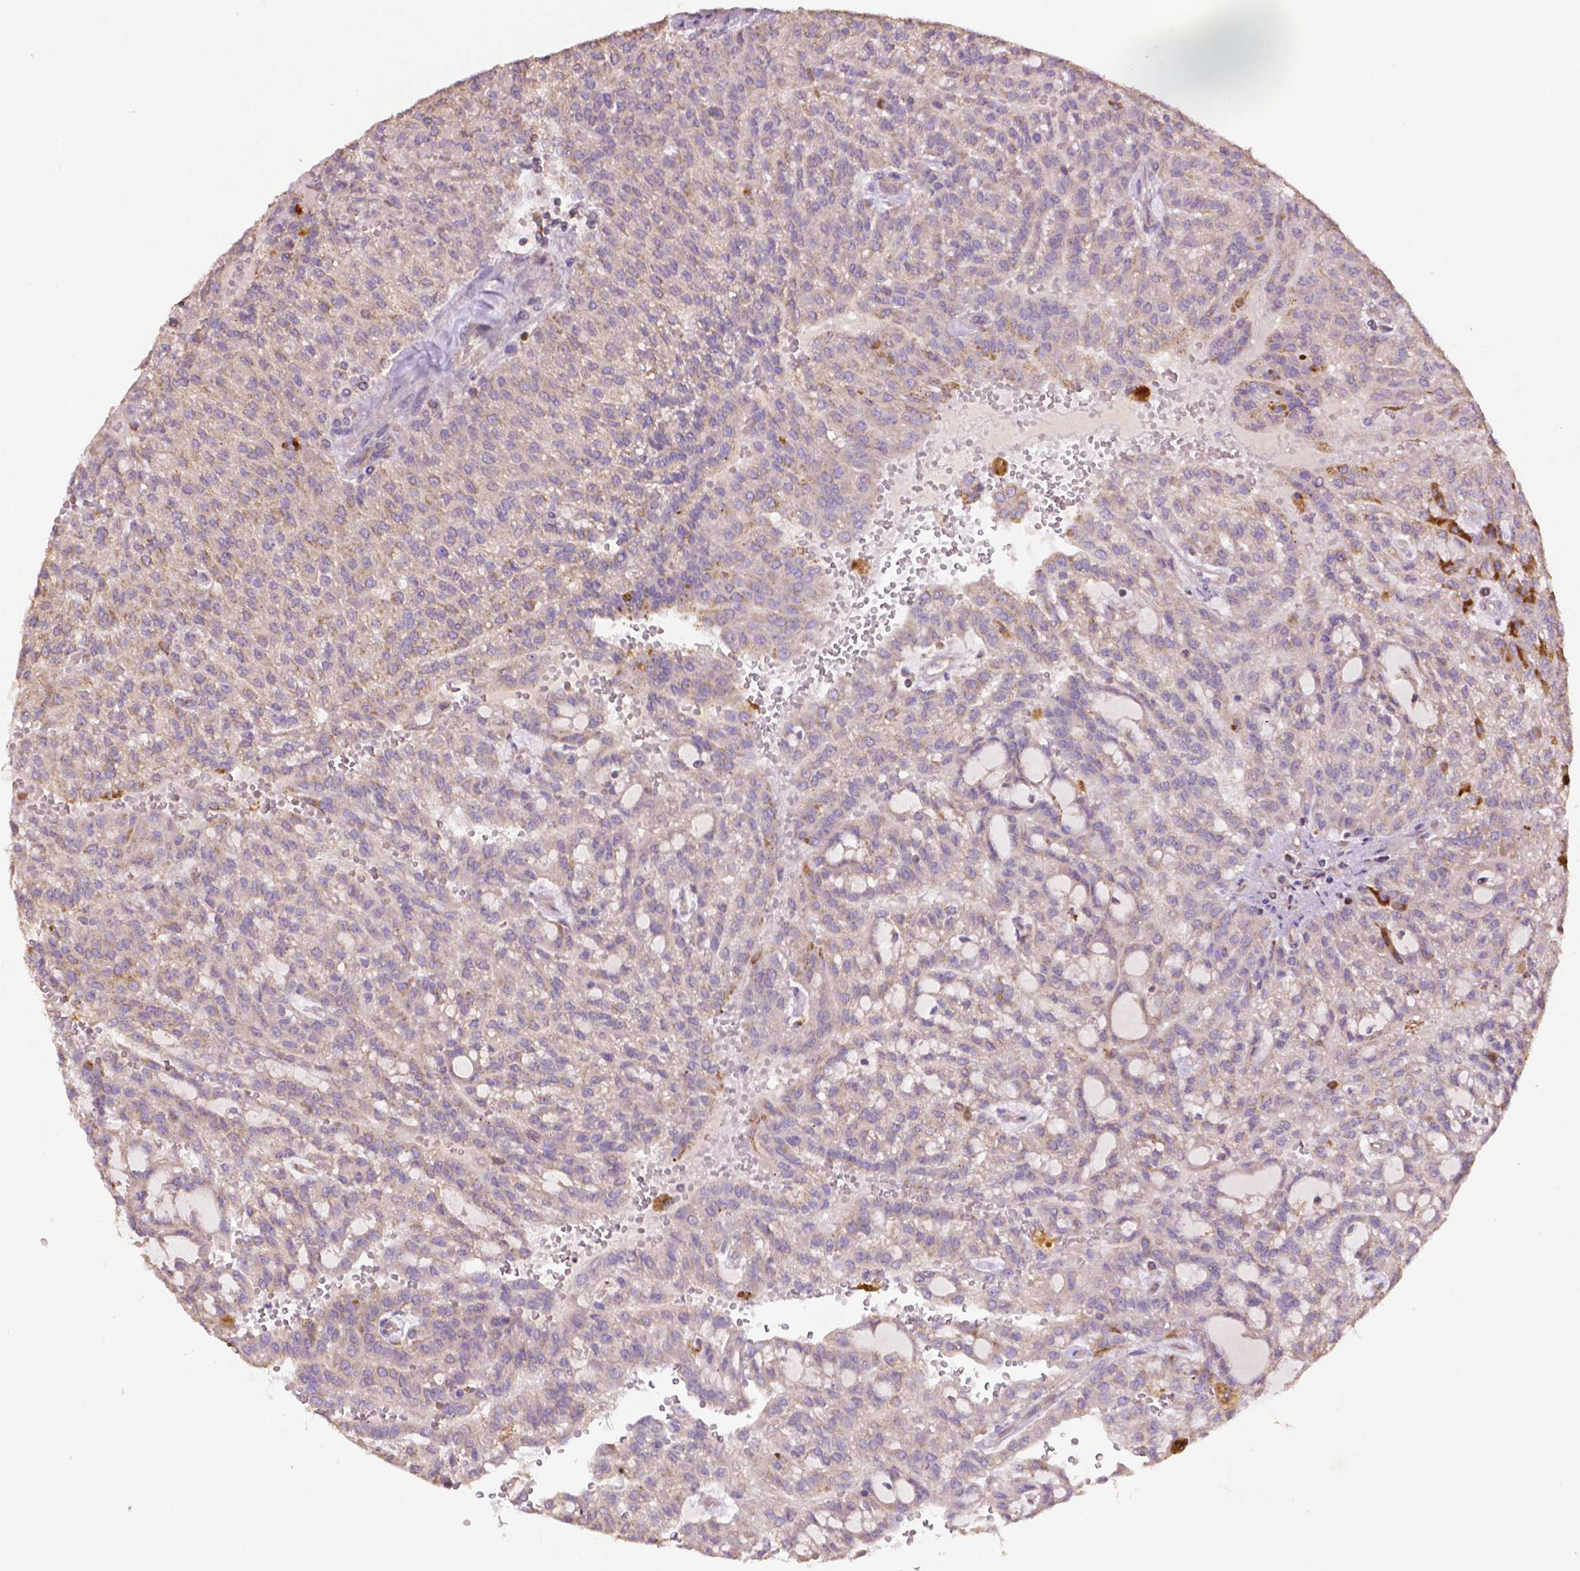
{"staining": {"intensity": "negative", "quantity": "none", "location": "none"}, "tissue": "renal cancer", "cell_type": "Tumor cells", "image_type": "cancer", "snomed": [{"axis": "morphology", "description": "Adenocarcinoma, NOS"}, {"axis": "topography", "description": "Kidney"}], "caption": "IHC histopathology image of renal cancer stained for a protein (brown), which shows no expression in tumor cells.", "gene": "LRR1", "patient": {"sex": "male", "age": 63}}